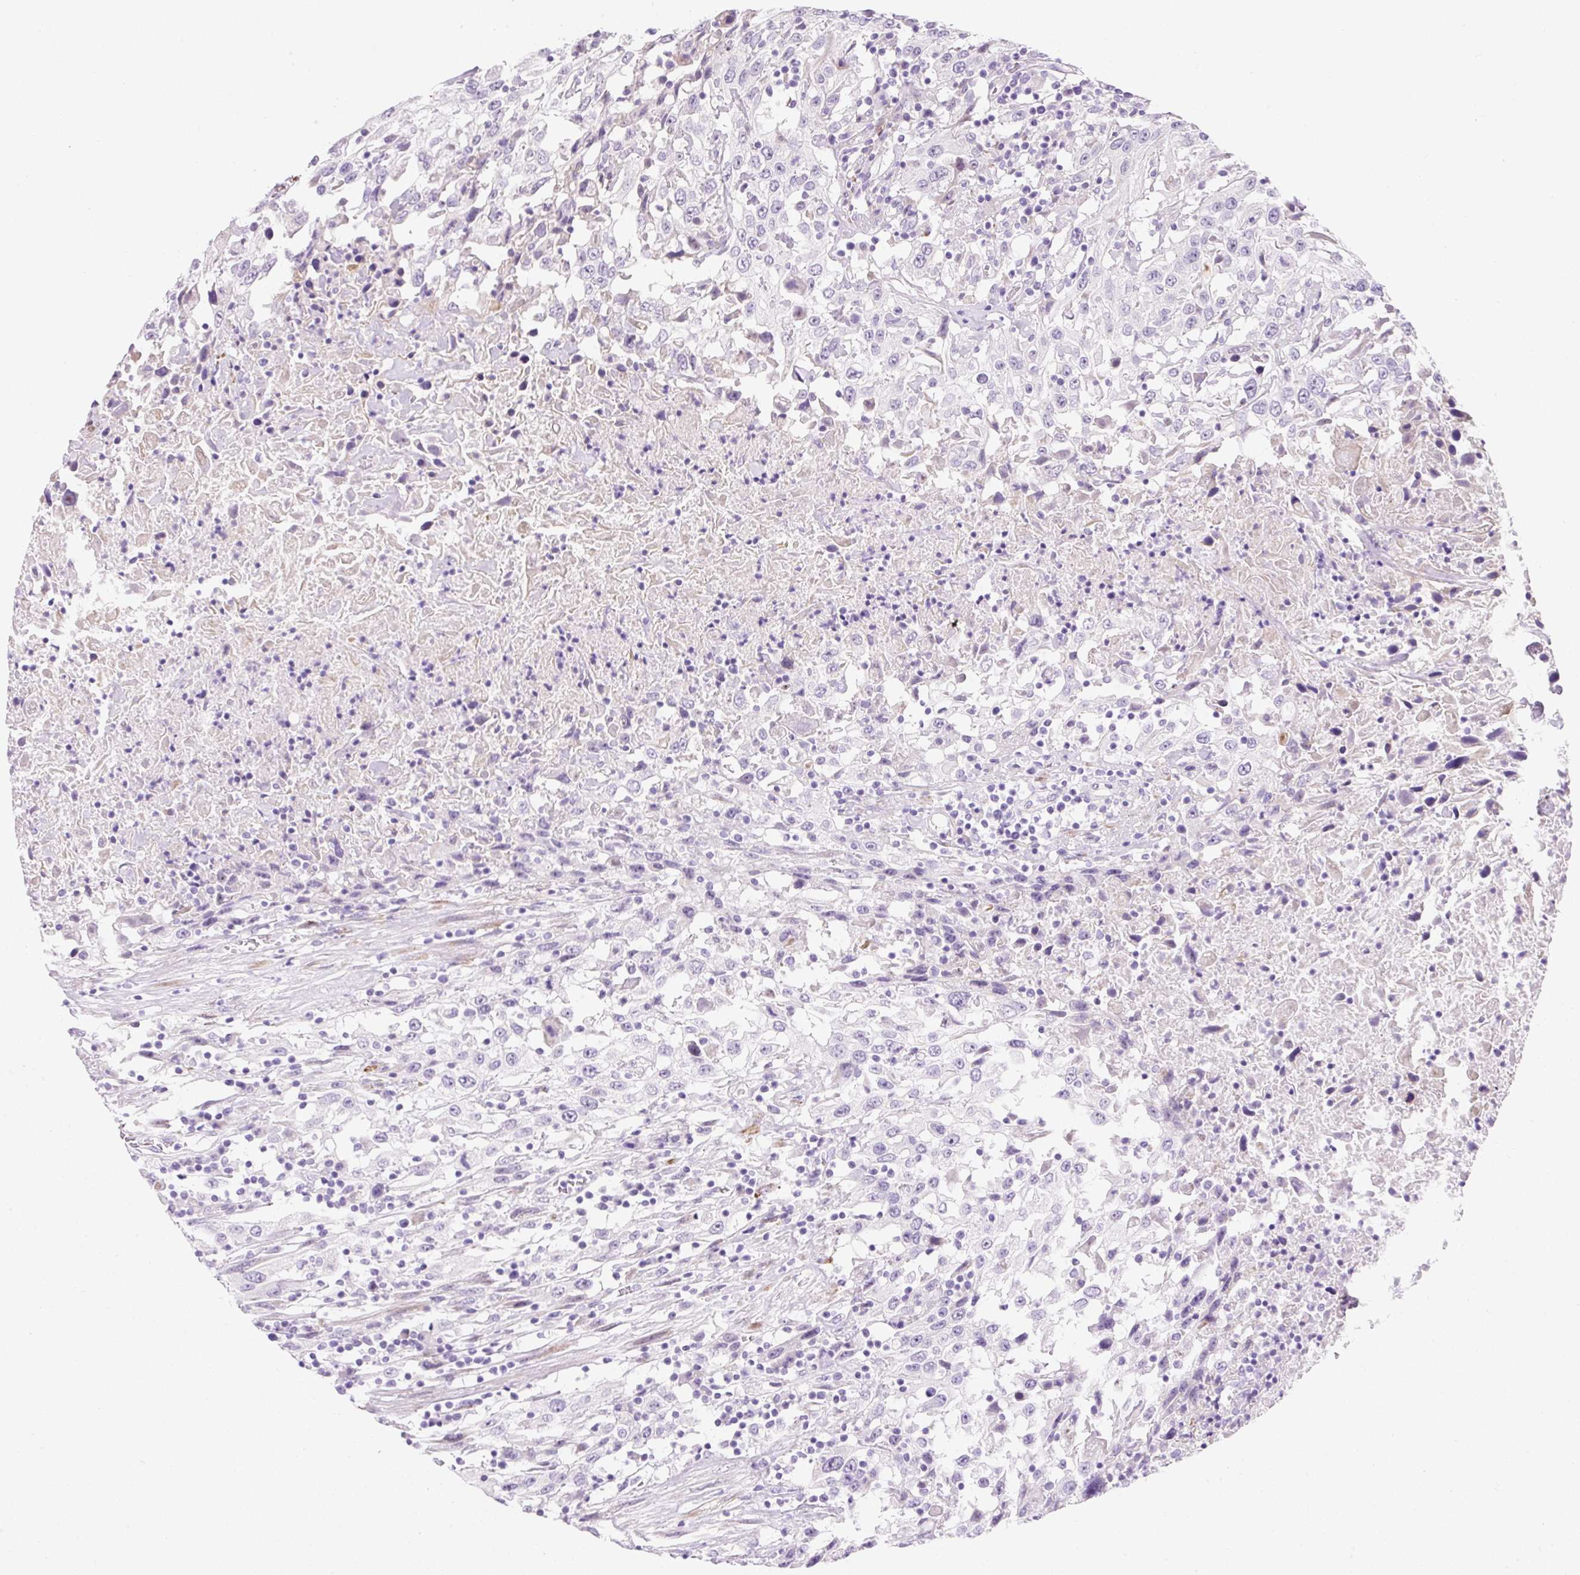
{"staining": {"intensity": "negative", "quantity": "none", "location": "none"}, "tissue": "urothelial cancer", "cell_type": "Tumor cells", "image_type": "cancer", "snomed": [{"axis": "morphology", "description": "Urothelial carcinoma, High grade"}, {"axis": "topography", "description": "Urinary bladder"}], "caption": "DAB (3,3'-diaminobenzidine) immunohistochemical staining of human high-grade urothelial carcinoma exhibits no significant expression in tumor cells.", "gene": "ZNF121", "patient": {"sex": "male", "age": 61}}